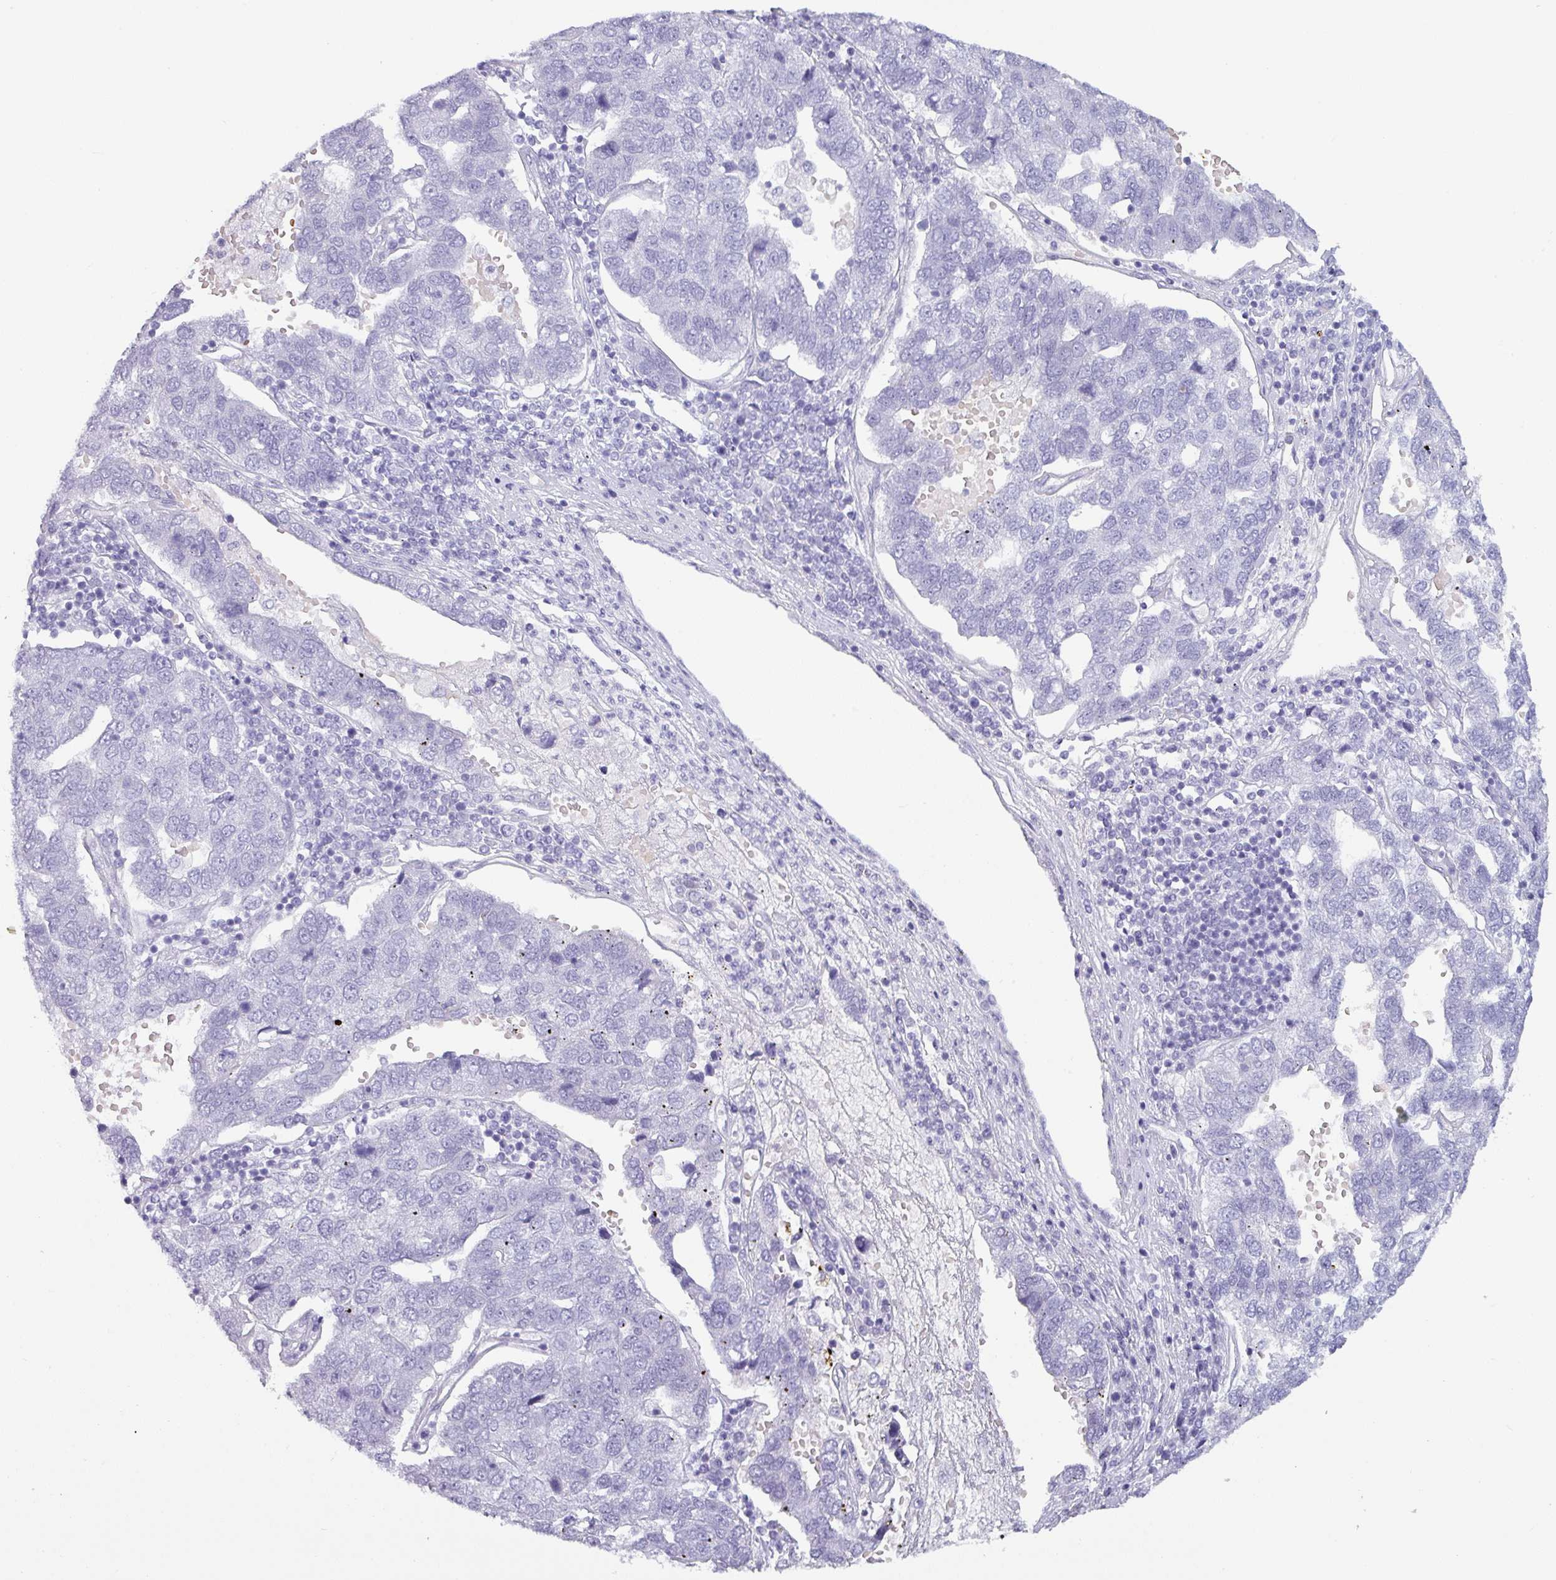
{"staining": {"intensity": "negative", "quantity": "none", "location": "none"}, "tissue": "pancreatic cancer", "cell_type": "Tumor cells", "image_type": "cancer", "snomed": [{"axis": "morphology", "description": "Adenocarcinoma, NOS"}, {"axis": "topography", "description": "Pancreas"}], "caption": "The image demonstrates no significant expression in tumor cells of pancreatic adenocarcinoma.", "gene": "CRYBB2", "patient": {"sex": "female", "age": 61}}